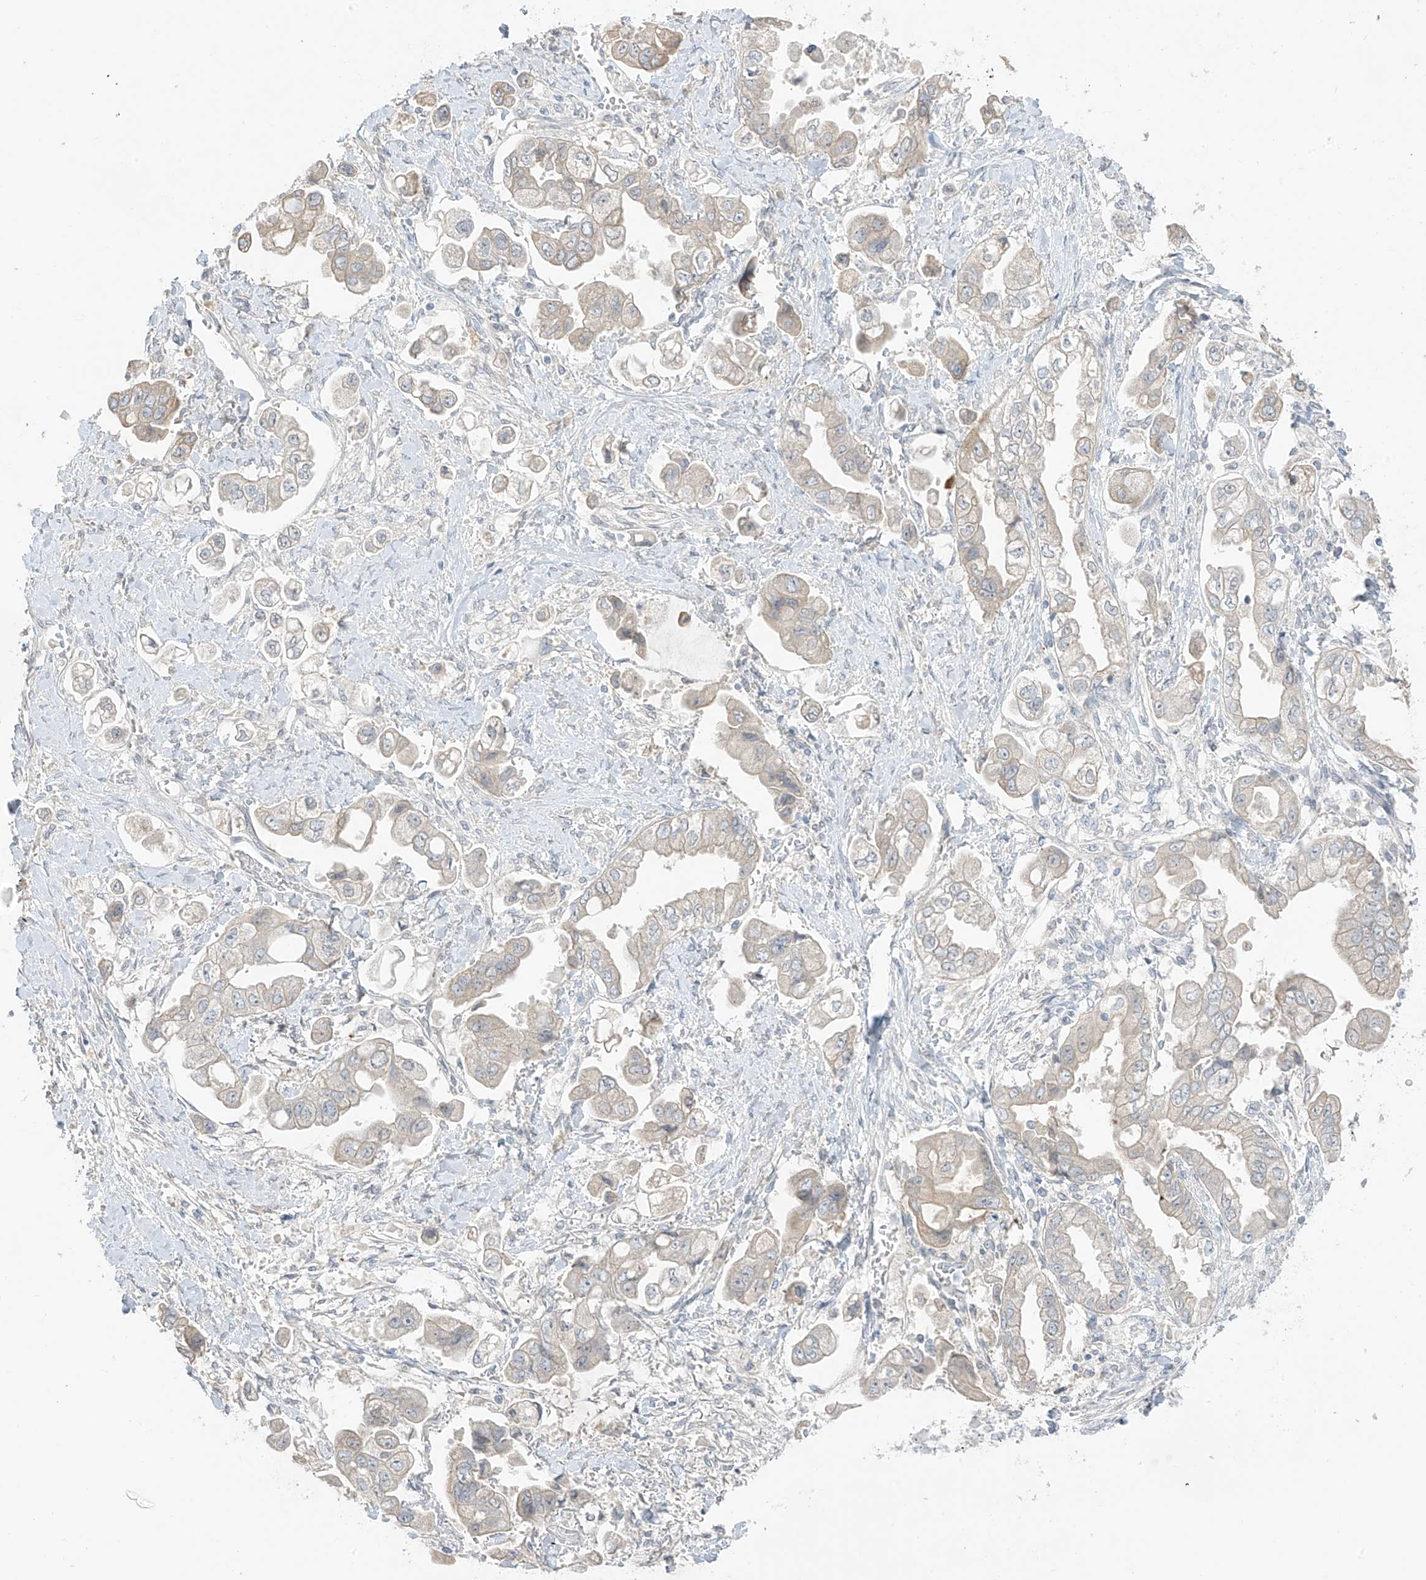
{"staining": {"intensity": "weak", "quantity": "<25%", "location": "cytoplasmic/membranous"}, "tissue": "stomach cancer", "cell_type": "Tumor cells", "image_type": "cancer", "snomed": [{"axis": "morphology", "description": "Adenocarcinoma, NOS"}, {"axis": "topography", "description": "Stomach"}], "caption": "A high-resolution image shows immunohistochemistry (IHC) staining of stomach cancer, which demonstrates no significant staining in tumor cells. Brightfield microscopy of immunohistochemistry stained with DAB (brown) and hematoxylin (blue), captured at high magnification.", "gene": "DCDC2", "patient": {"sex": "male", "age": 62}}